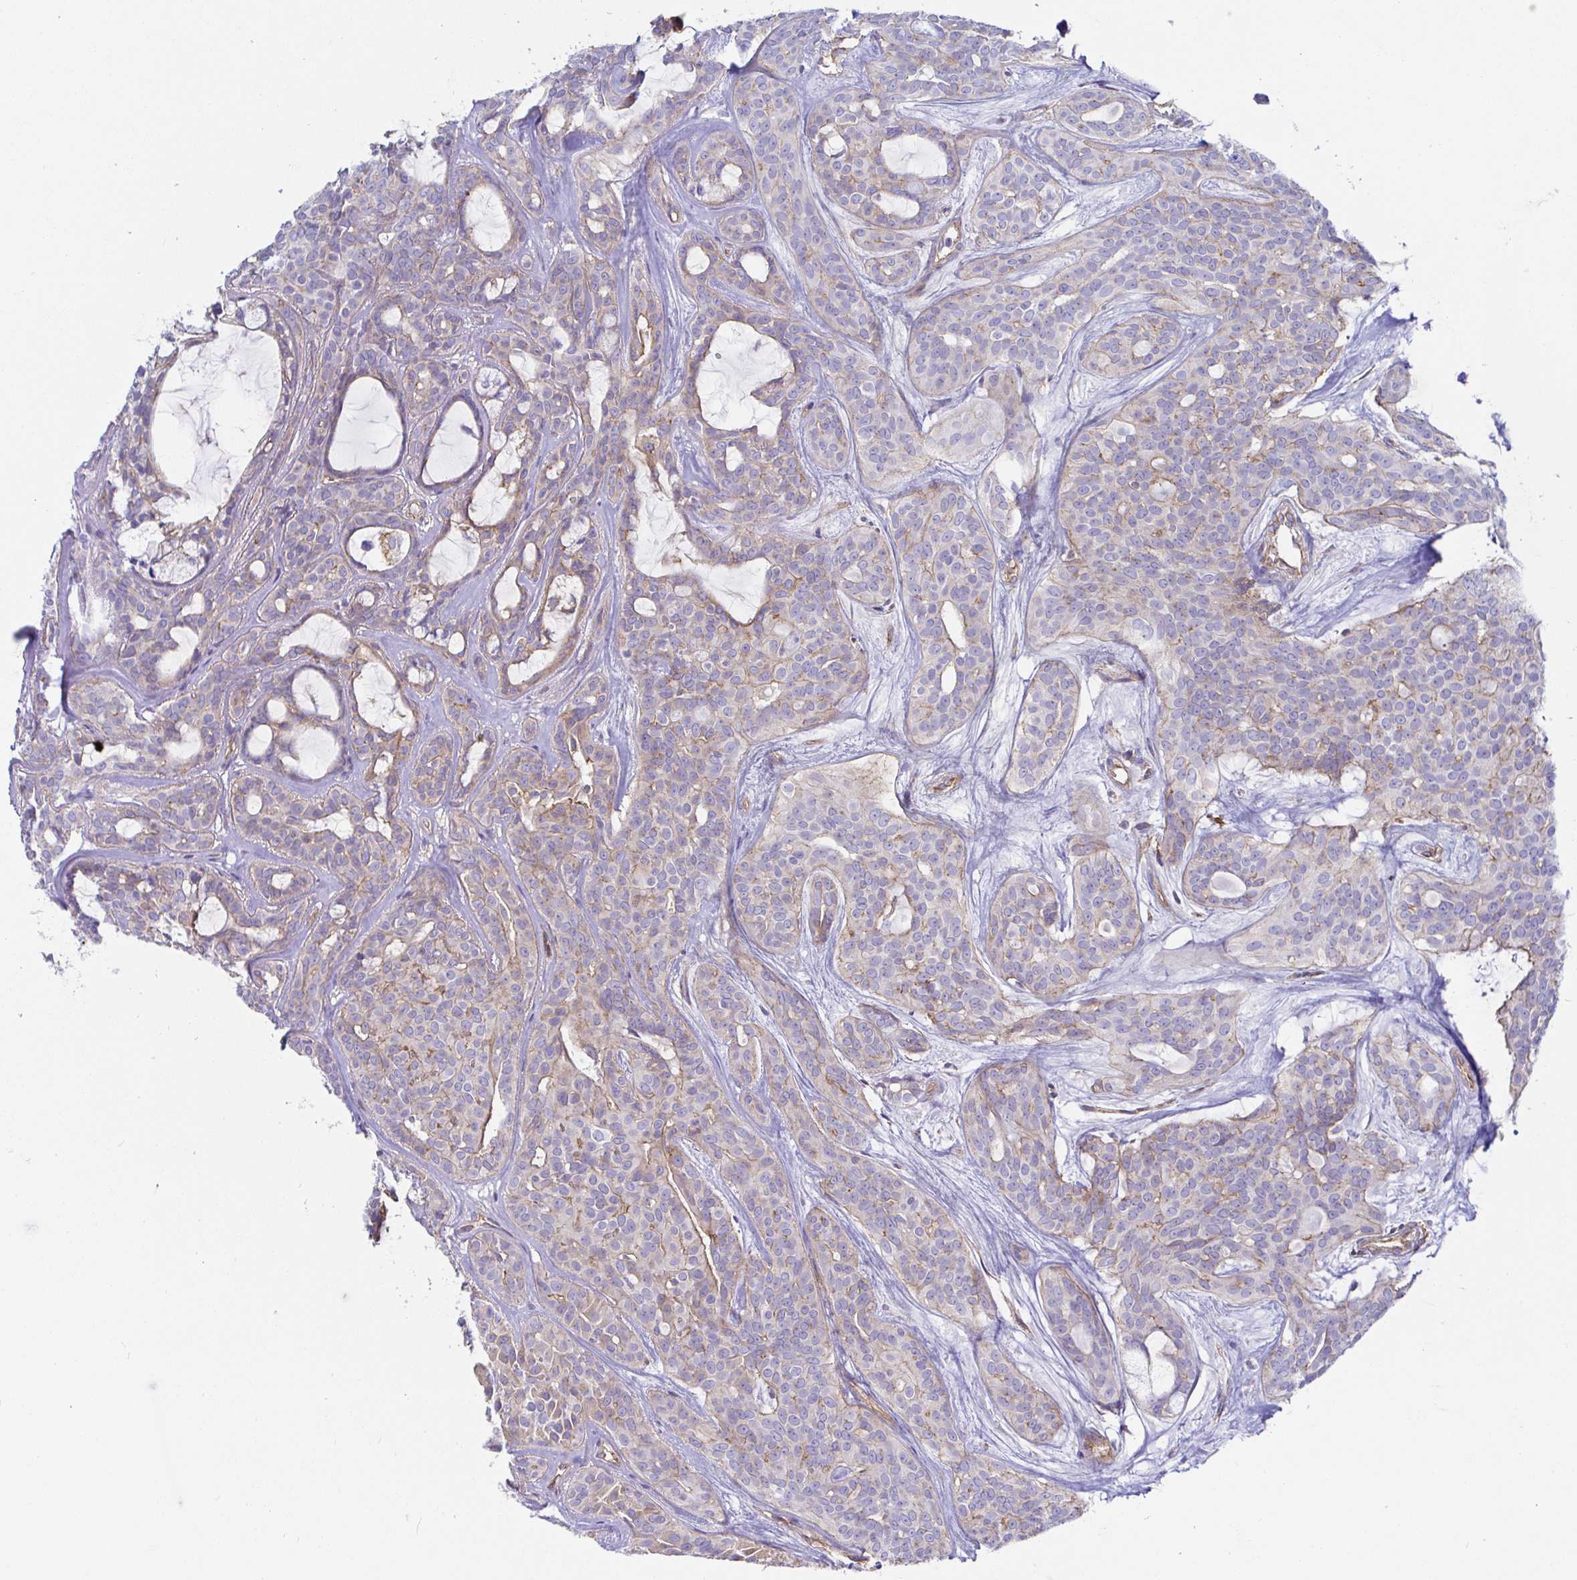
{"staining": {"intensity": "moderate", "quantity": "<25%", "location": "cytoplasmic/membranous"}, "tissue": "head and neck cancer", "cell_type": "Tumor cells", "image_type": "cancer", "snomed": [{"axis": "morphology", "description": "Adenocarcinoma, NOS"}, {"axis": "topography", "description": "Head-Neck"}], "caption": "Head and neck cancer (adenocarcinoma) was stained to show a protein in brown. There is low levels of moderate cytoplasmic/membranous expression in about <25% of tumor cells. The protein of interest is stained brown, and the nuclei are stained in blue (DAB IHC with brightfield microscopy, high magnification).", "gene": "ARL4D", "patient": {"sex": "male", "age": 66}}